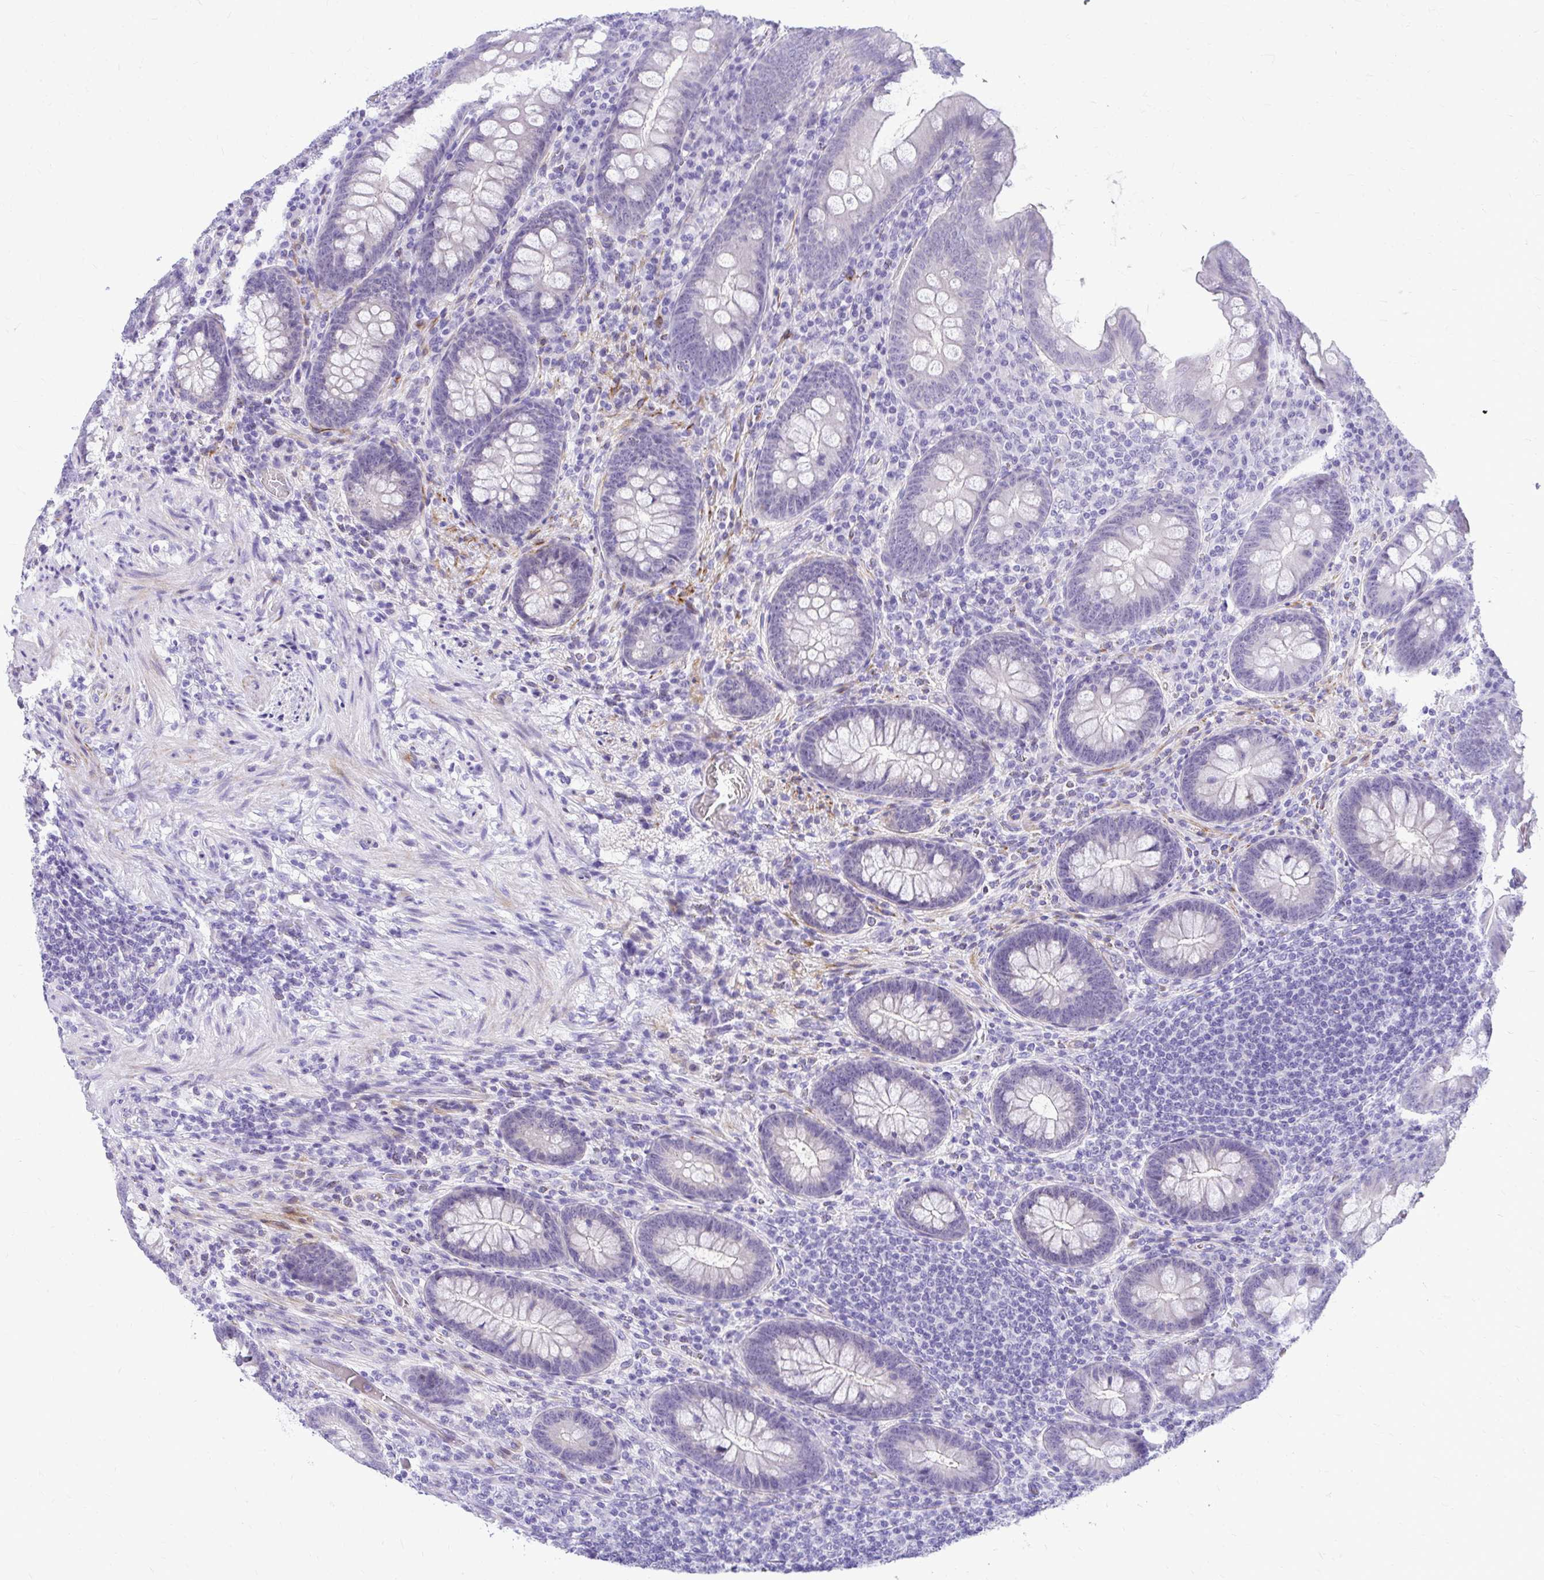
{"staining": {"intensity": "negative", "quantity": "none", "location": "none"}, "tissue": "appendix", "cell_type": "Glandular cells", "image_type": "normal", "snomed": [{"axis": "morphology", "description": "Normal tissue, NOS"}, {"axis": "topography", "description": "Appendix"}], "caption": "The image displays no staining of glandular cells in benign appendix.", "gene": "ZSWIM9", "patient": {"sex": "male", "age": 71}}